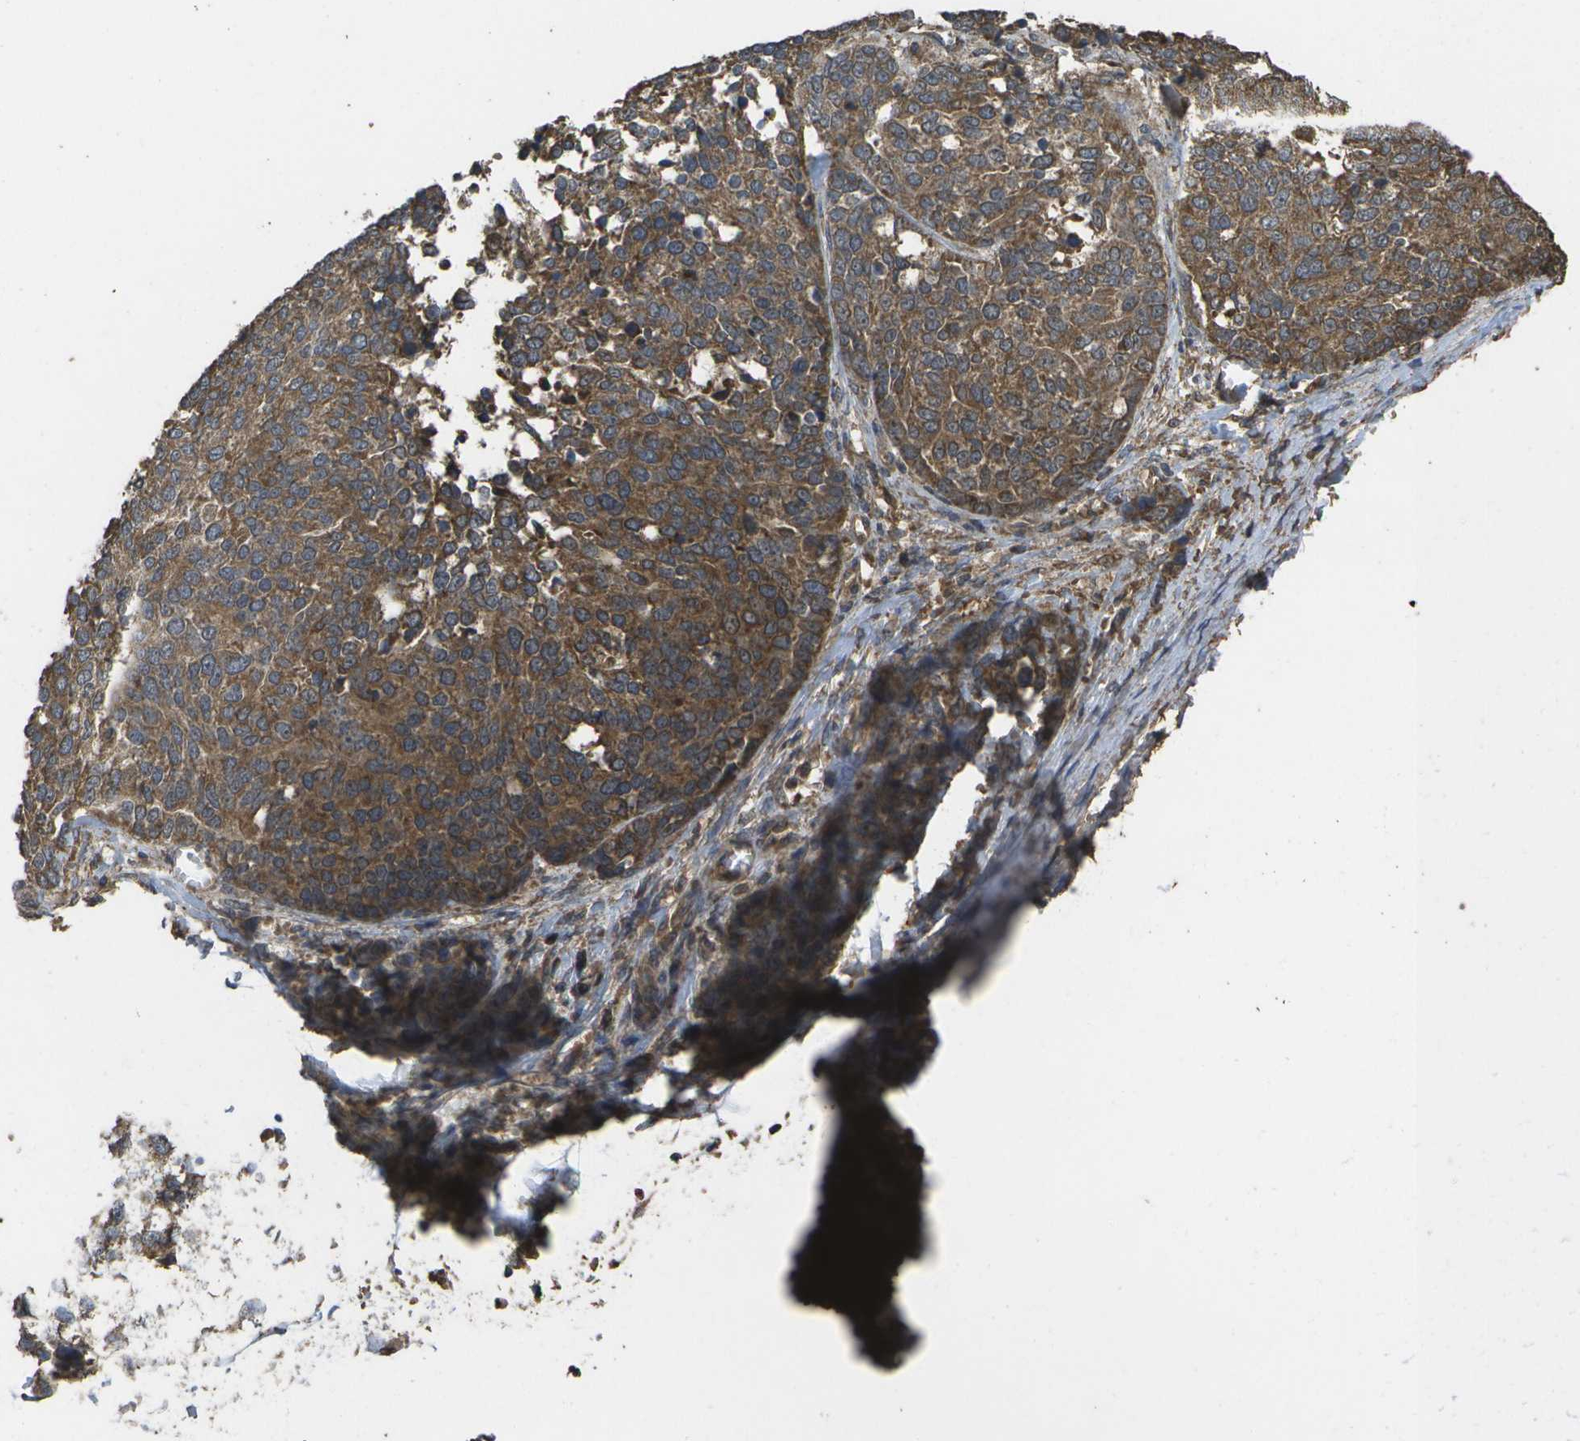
{"staining": {"intensity": "moderate", "quantity": ">75%", "location": "cytoplasmic/membranous"}, "tissue": "ovarian cancer", "cell_type": "Tumor cells", "image_type": "cancer", "snomed": [{"axis": "morphology", "description": "Cystadenocarcinoma, serous, NOS"}, {"axis": "topography", "description": "Ovary"}], "caption": "Immunohistochemical staining of ovarian cancer (serous cystadenocarcinoma) shows medium levels of moderate cytoplasmic/membranous protein positivity in about >75% of tumor cells. (DAB IHC, brown staining for protein, blue staining for nuclei).", "gene": "SACS", "patient": {"sex": "female", "age": 44}}